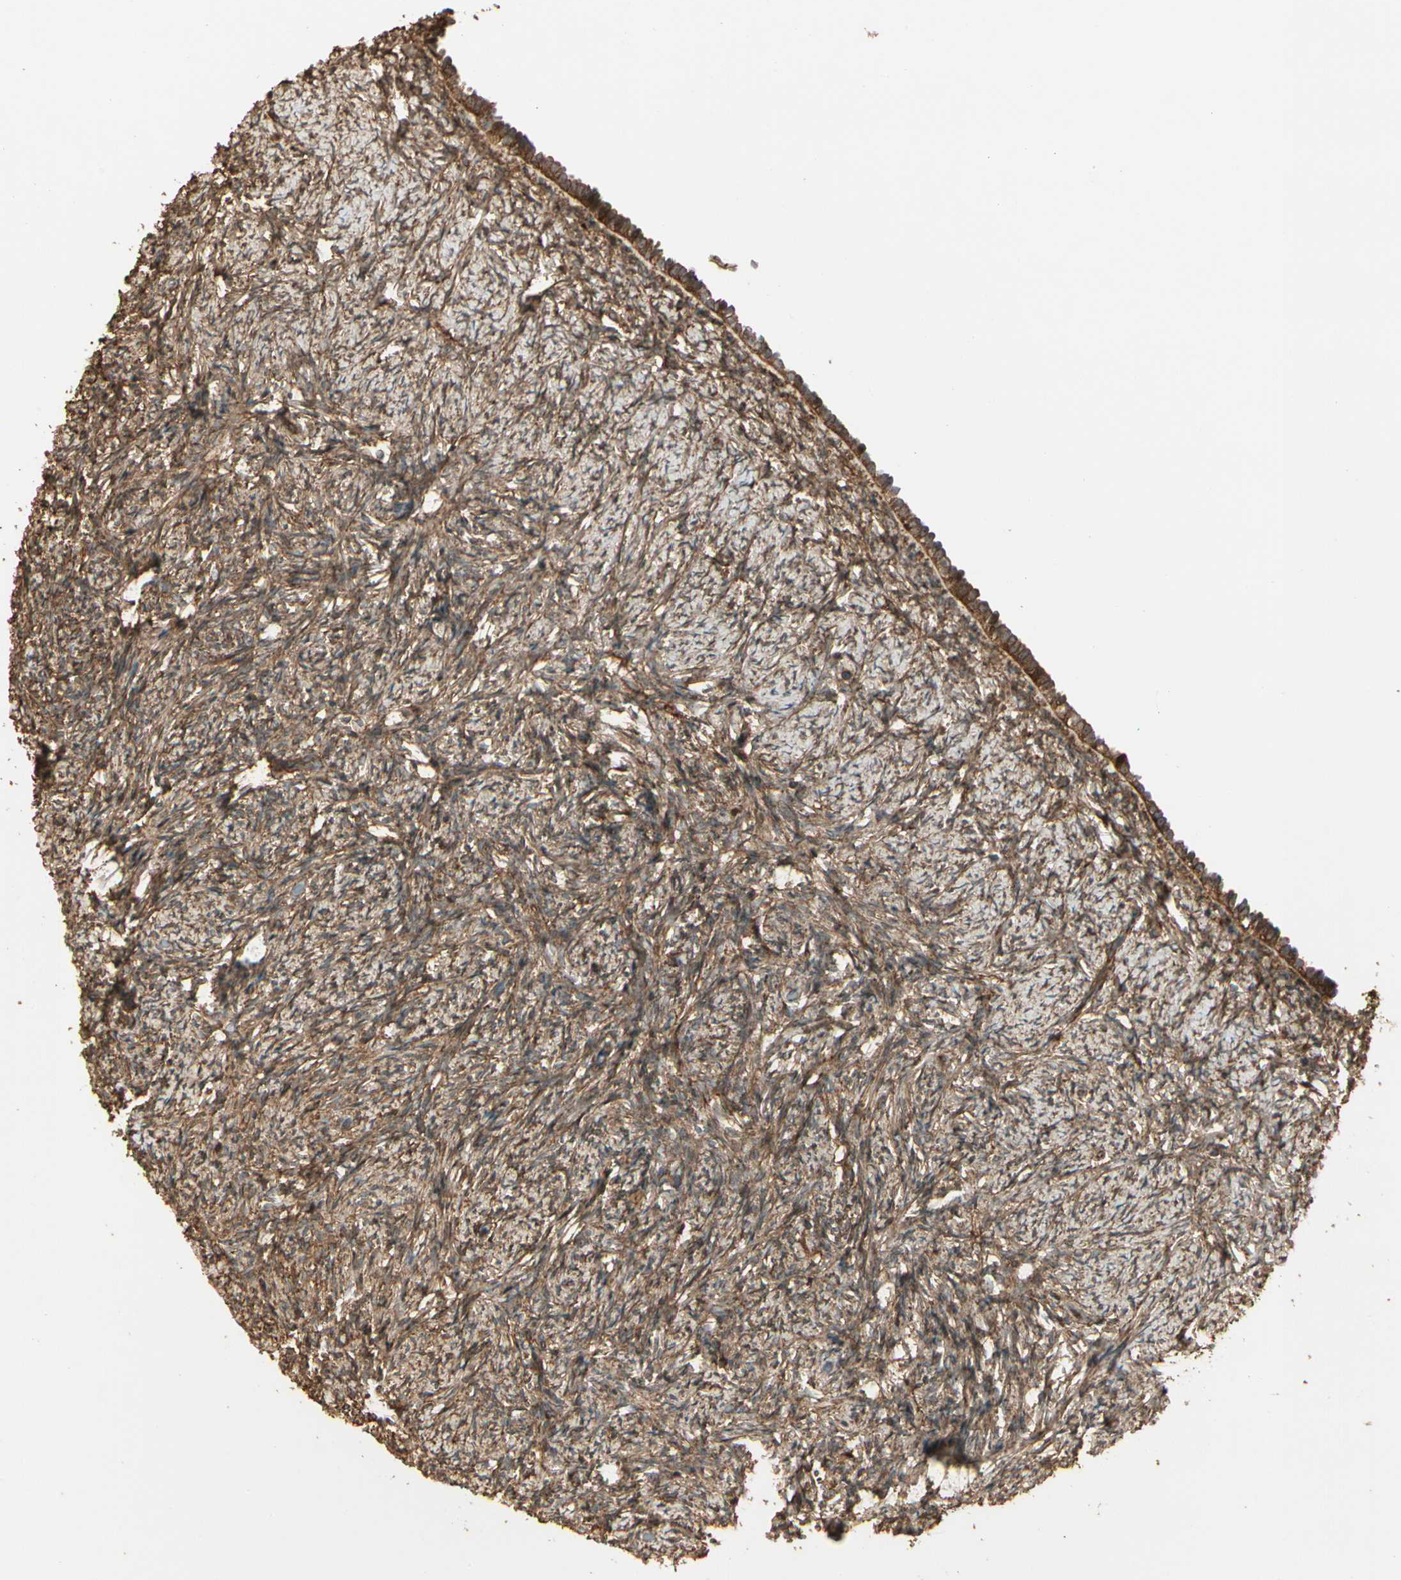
{"staining": {"intensity": "strong", "quantity": ">75%", "location": "cytoplasmic/membranous"}, "tissue": "ovary", "cell_type": "Ovarian stroma cells", "image_type": "normal", "snomed": [{"axis": "morphology", "description": "Normal tissue, NOS"}, {"axis": "topography", "description": "Ovary"}], "caption": "Ovary stained with immunohistochemistry (IHC) displays strong cytoplasmic/membranous staining in approximately >75% of ovarian stroma cells. (IHC, brightfield microscopy, high magnification).", "gene": "FKBP15", "patient": {"sex": "female", "age": 60}}